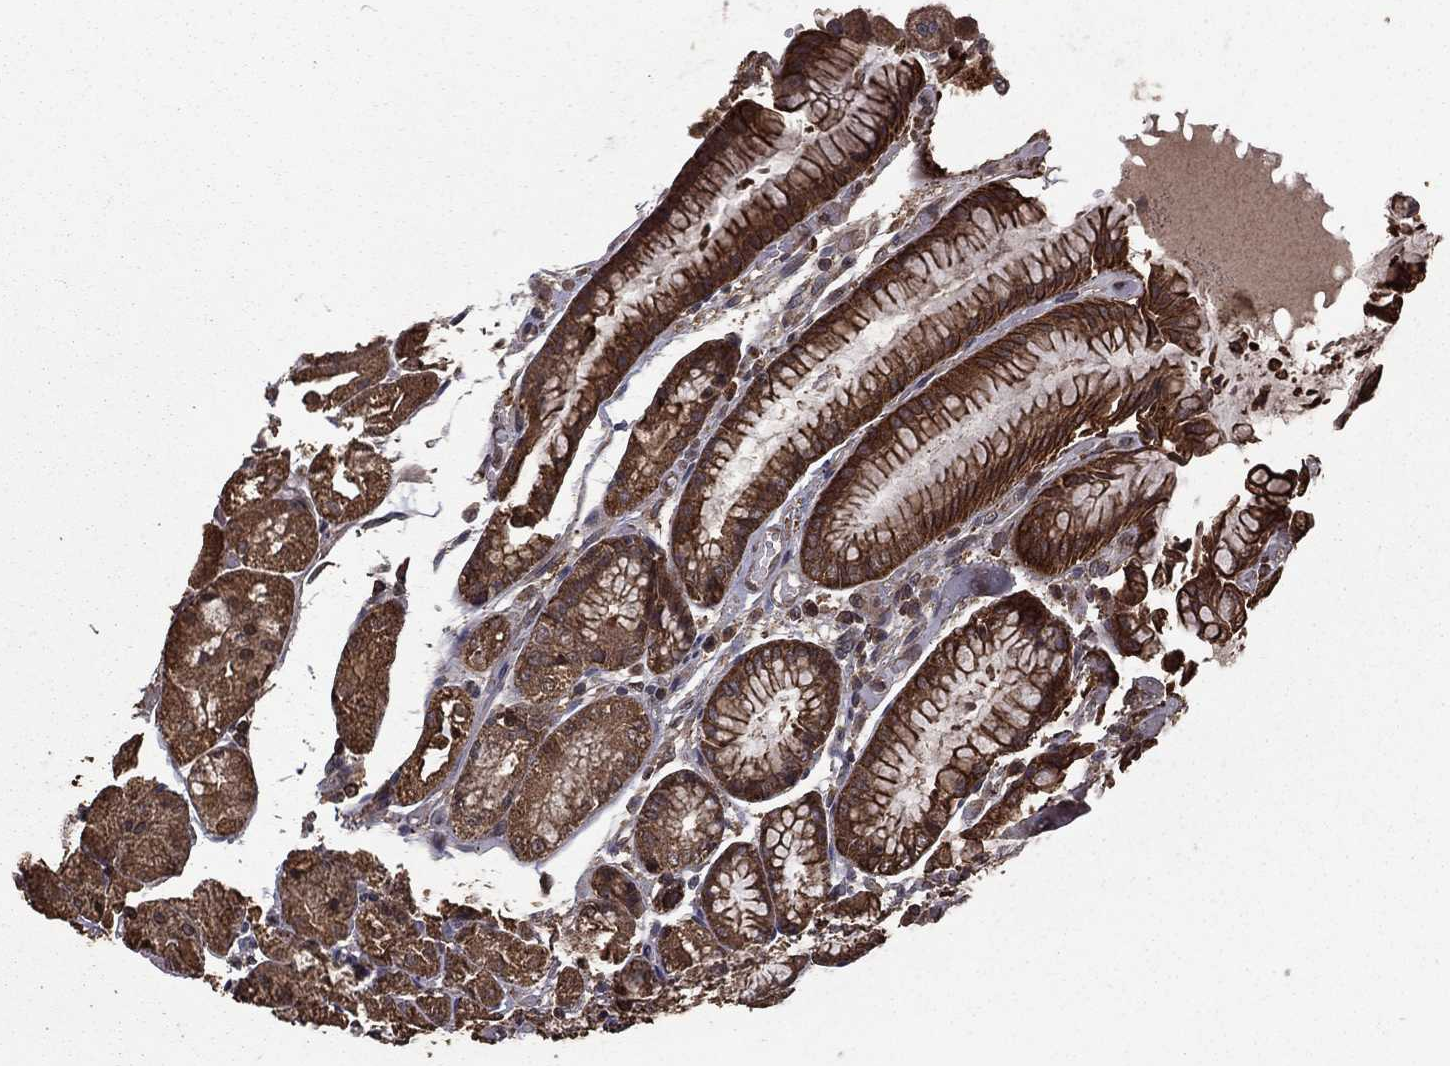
{"staining": {"intensity": "moderate", "quantity": ">75%", "location": "cytoplasmic/membranous"}, "tissue": "stomach", "cell_type": "Glandular cells", "image_type": "normal", "snomed": [{"axis": "morphology", "description": "Normal tissue, NOS"}, {"axis": "topography", "description": "Stomach, upper"}], "caption": "Immunohistochemical staining of benign human stomach reveals >75% levels of moderate cytoplasmic/membranous protein expression in approximately >75% of glandular cells.", "gene": "BIRC6", "patient": {"sex": "male", "age": 72}}